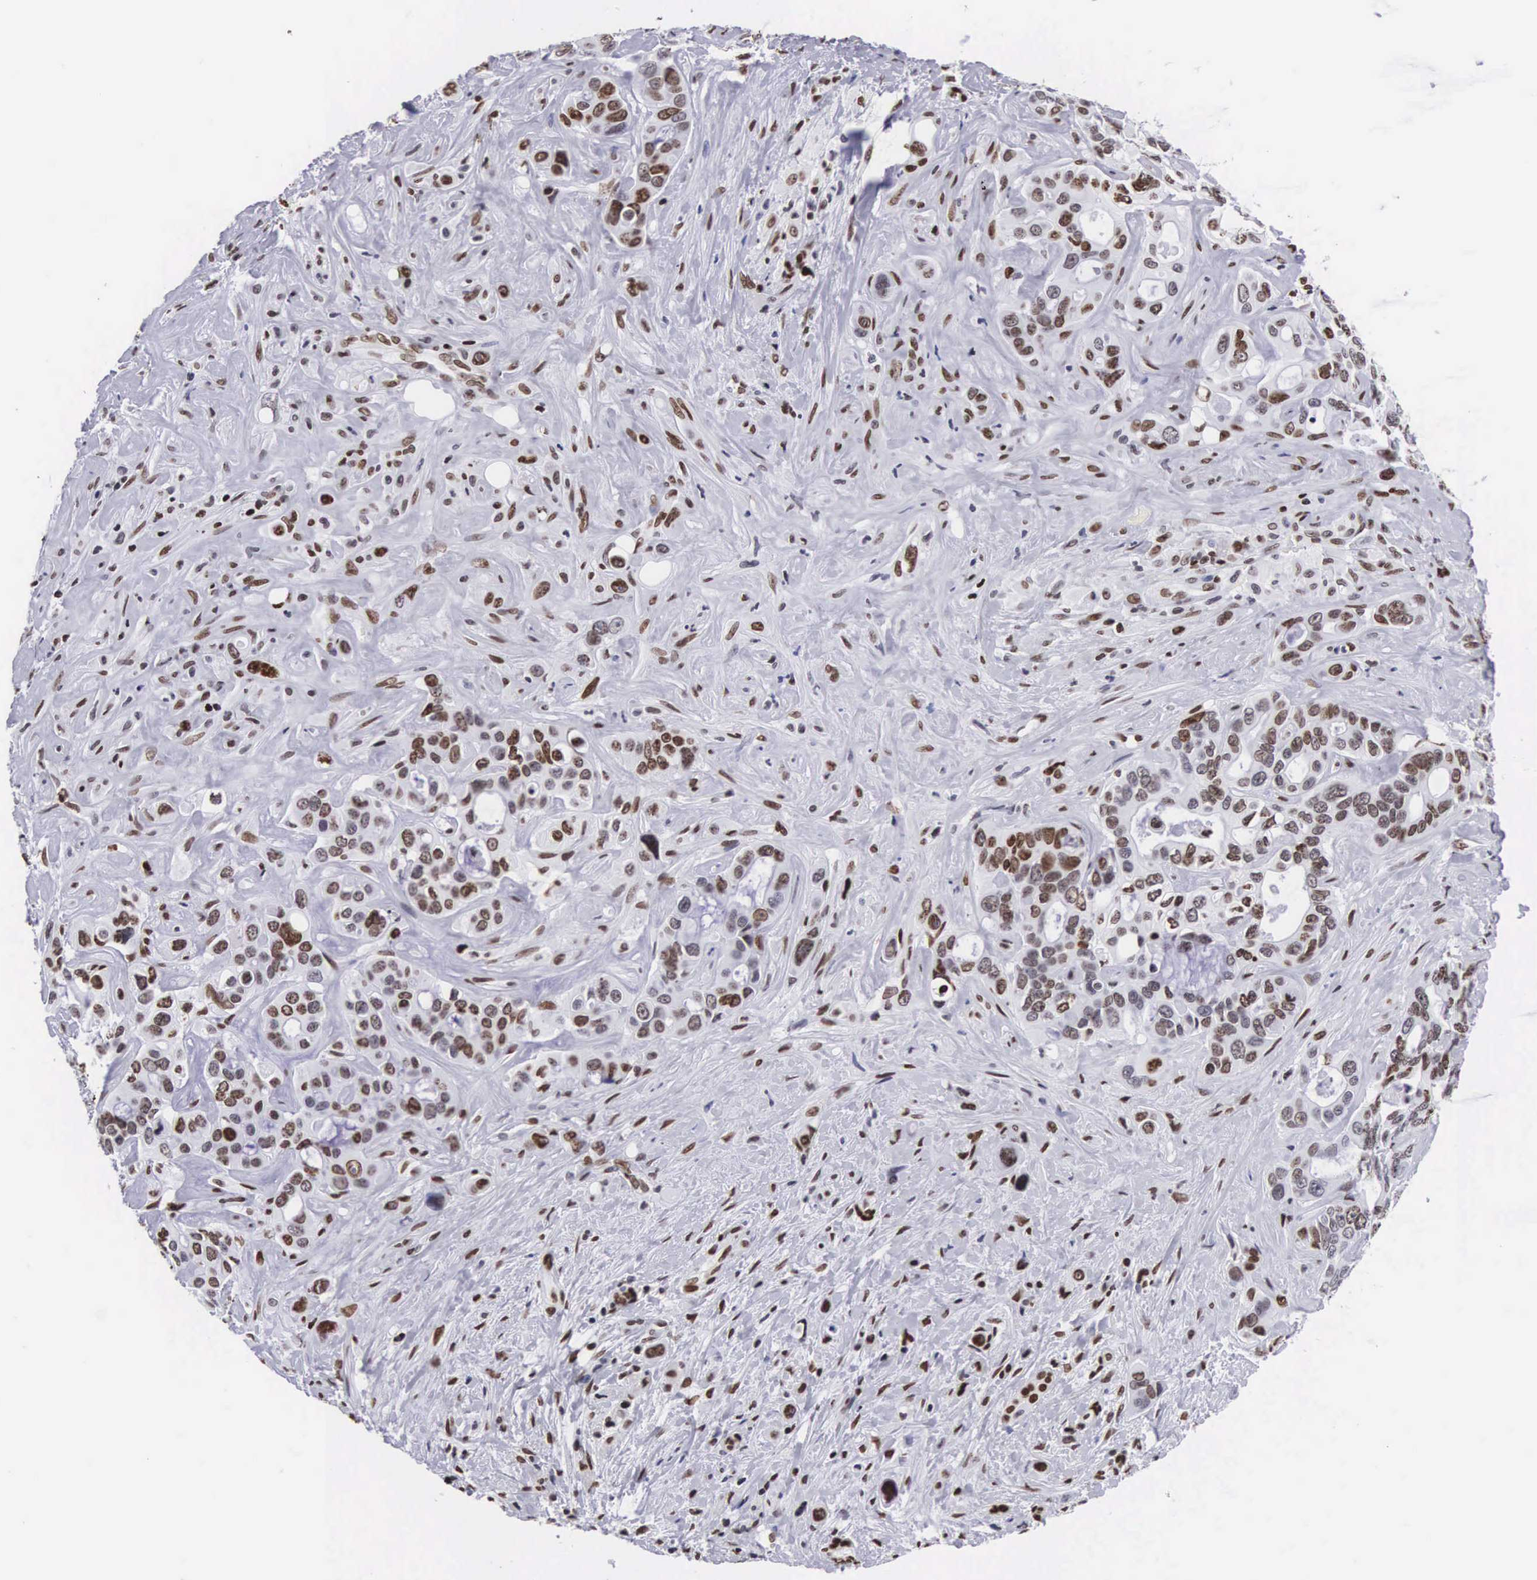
{"staining": {"intensity": "moderate", "quantity": ">75%", "location": "nuclear"}, "tissue": "liver cancer", "cell_type": "Tumor cells", "image_type": "cancer", "snomed": [{"axis": "morphology", "description": "Cholangiocarcinoma"}, {"axis": "topography", "description": "Liver"}], "caption": "High-magnification brightfield microscopy of liver cancer stained with DAB (brown) and counterstained with hematoxylin (blue). tumor cells exhibit moderate nuclear staining is appreciated in about>75% of cells.", "gene": "MECP2", "patient": {"sex": "female", "age": 79}}